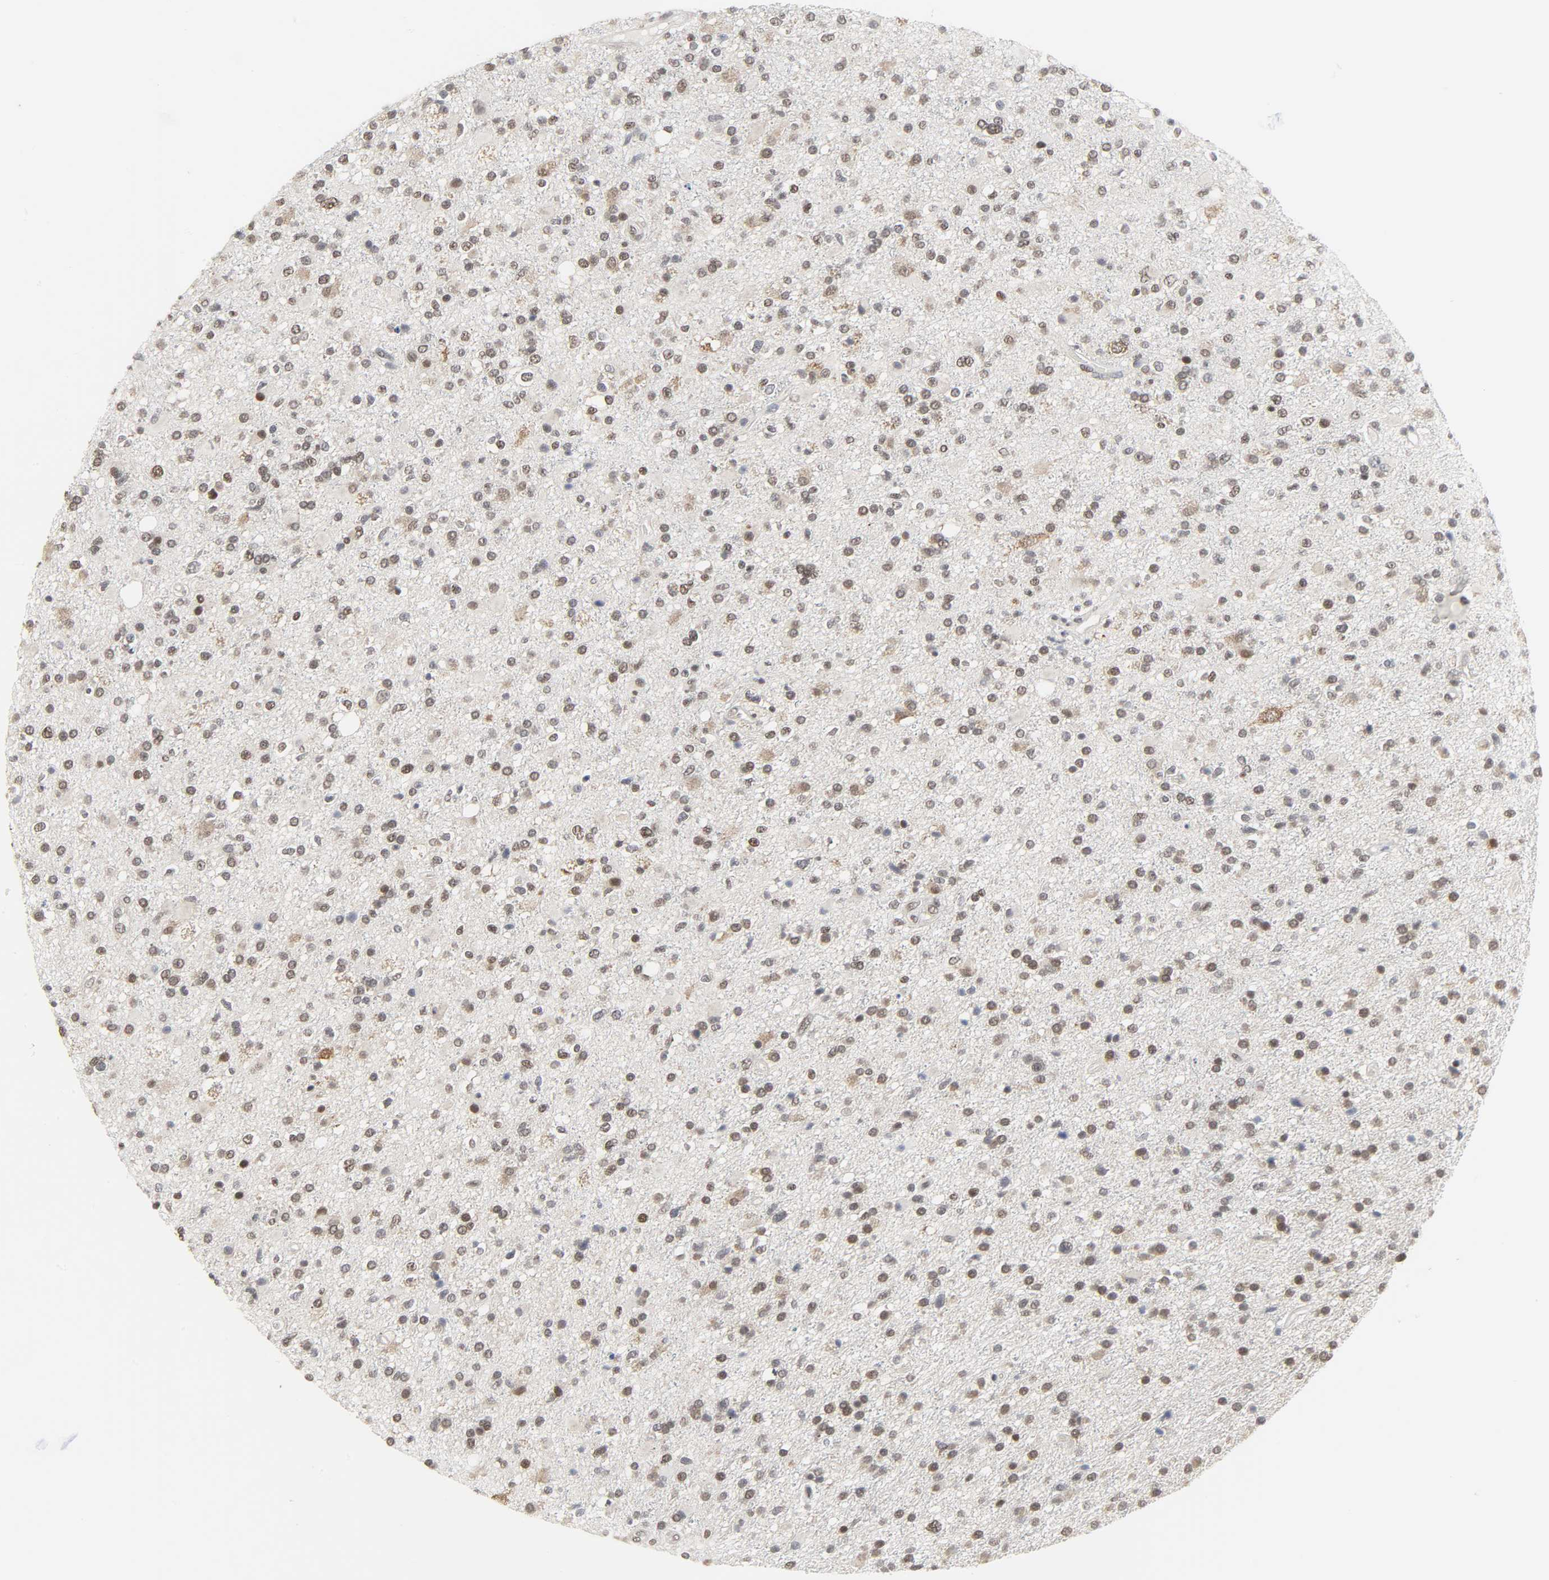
{"staining": {"intensity": "weak", "quantity": "25%-75%", "location": "nuclear"}, "tissue": "glioma", "cell_type": "Tumor cells", "image_type": "cancer", "snomed": [{"axis": "morphology", "description": "Glioma, malignant, High grade"}, {"axis": "topography", "description": "Brain"}], "caption": "Immunohistochemical staining of human glioma exhibits low levels of weak nuclear protein expression in about 25%-75% of tumor cells.", "gene": "MUC1", "patient": {"sex": "male", "age": 33}}